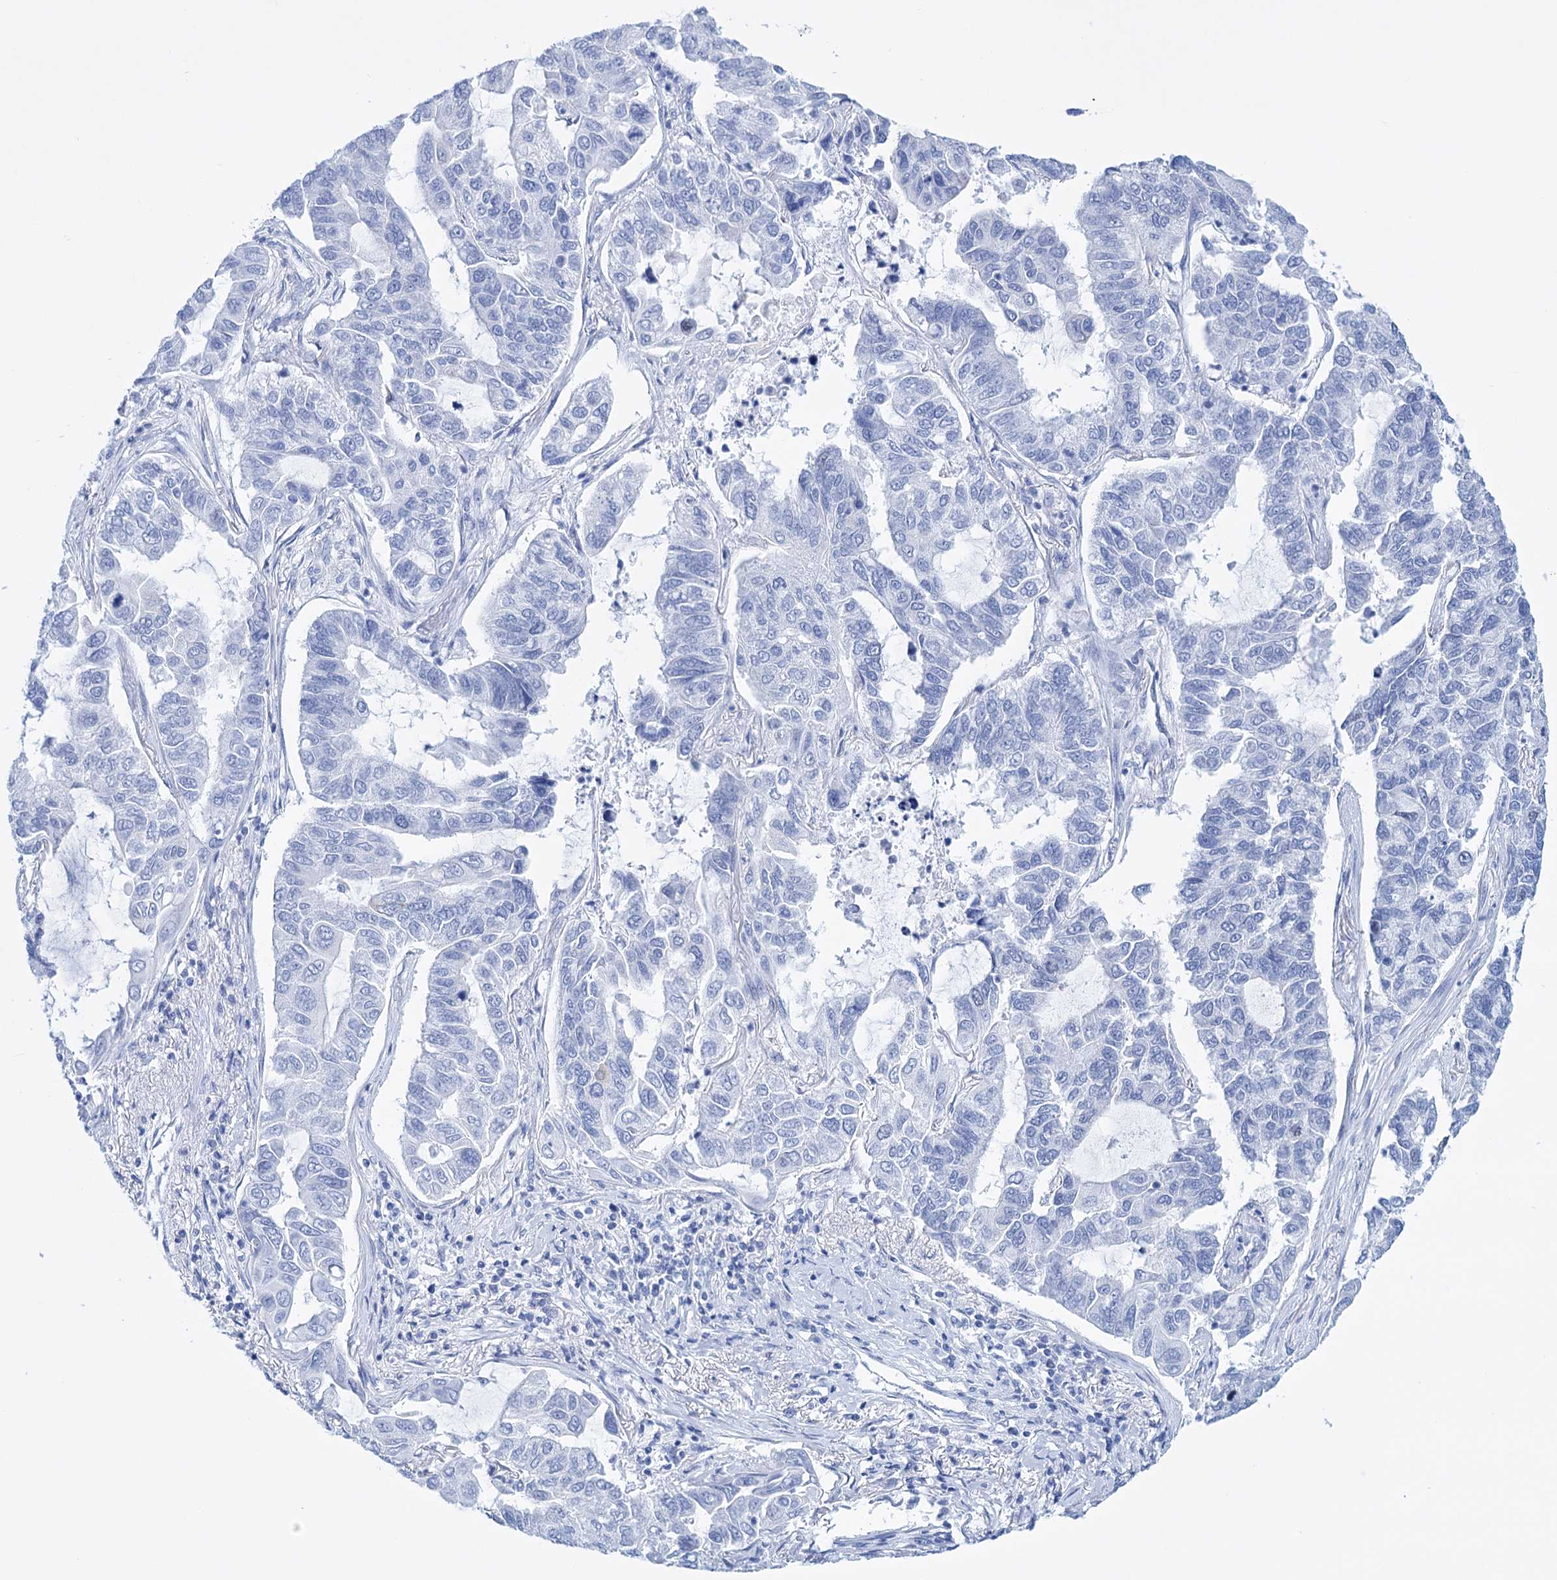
{"staining": {"intensity": "negative", "quantity": "none", "location": "none"}, "tissue": "lung cancer", "cell_type": "Tumor cells", "image_type": "cancer", "snomed": [{"axis": "morphology", "description": "Adenocarcinoma, NOS"}, {"axis": "topography", "description": "Lung"}], "caption": "A micrograph of human lung cancer is negative for staining in tumor cells.", "gene": "FBXW12", "patient": {"sex": "male", "age": 64}}